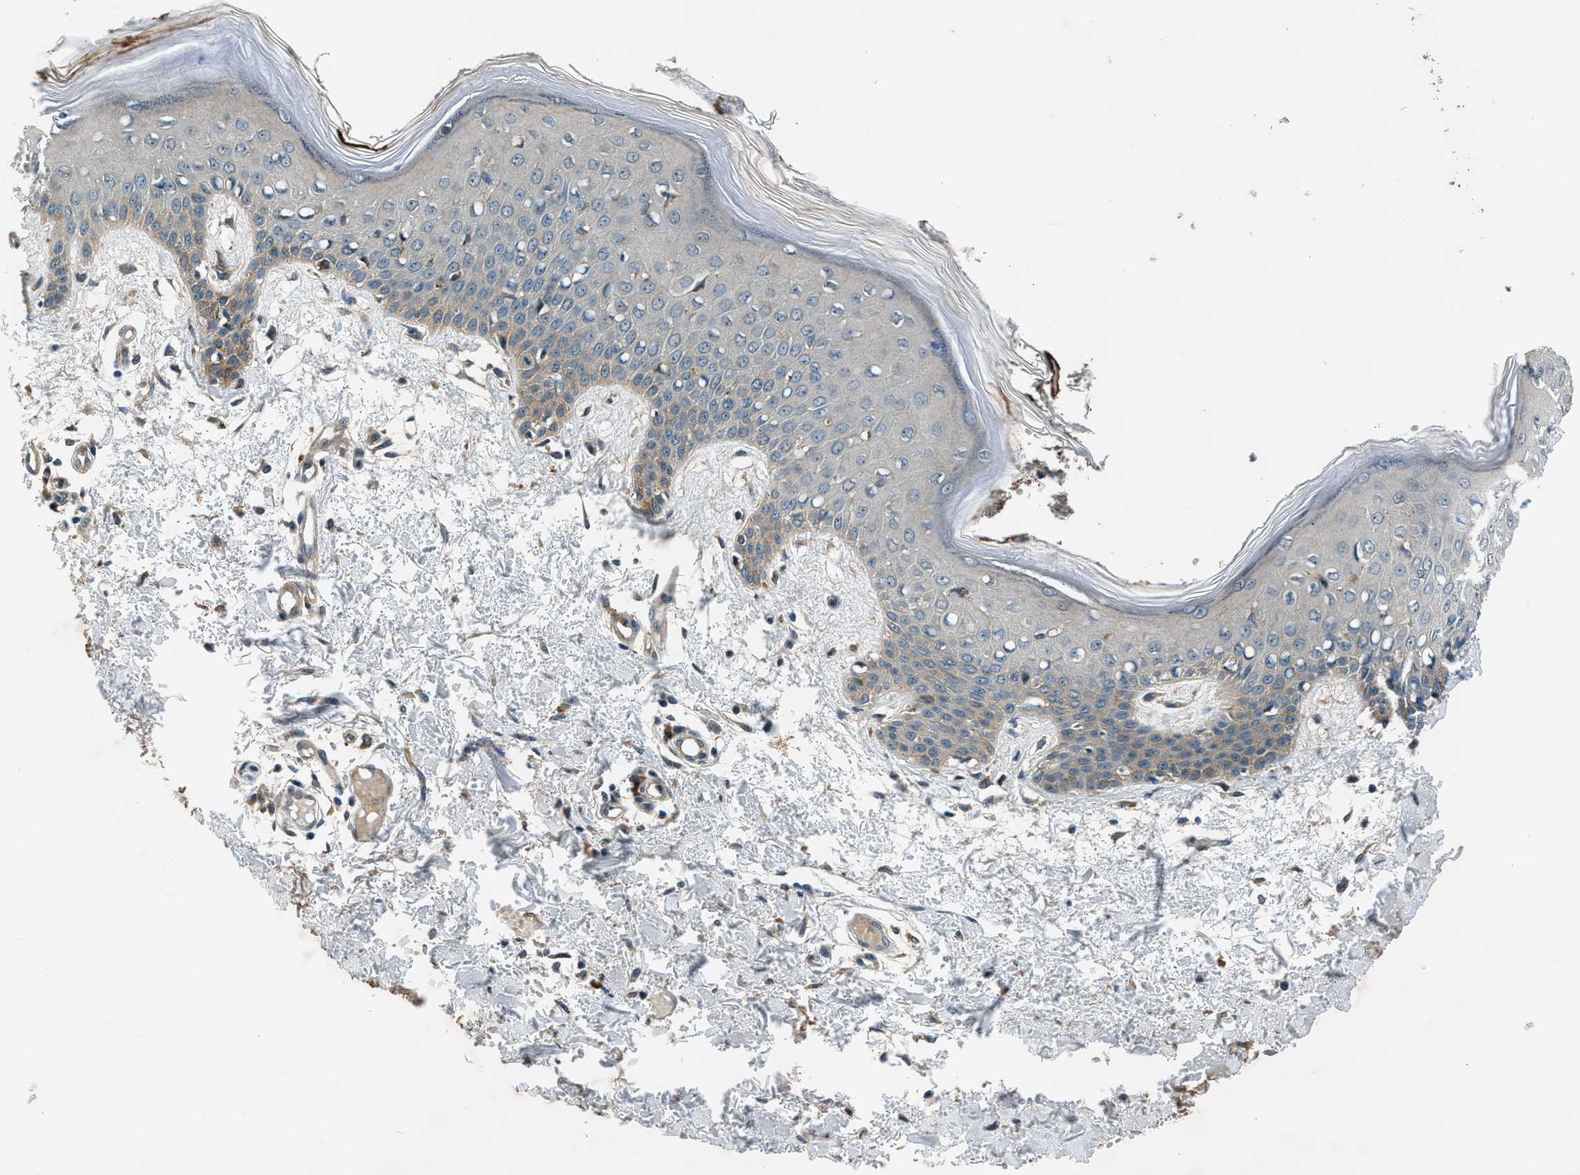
{"staining": {"intensity": "weak", "quantity": ">75%", "location": "cytoplasmic/membranous"}, "tissue": "skin", "cell_type": "Fibroblasts", "image_type": "normal", "snomed": [{"axis": "morphology", "description": "Normal tissue, NOS"}, {"axis": "topography", "description": "Skin"}], "caption": "A micrograph of skin stained for a protein reveals weak cytoplasmic/membranous brown staining in fibroblasts. (DAB IHC with brightfield microscopy, high magnification).", "gene": "ARHGEF11", "patient": {"sex": "male", "age": 53}}